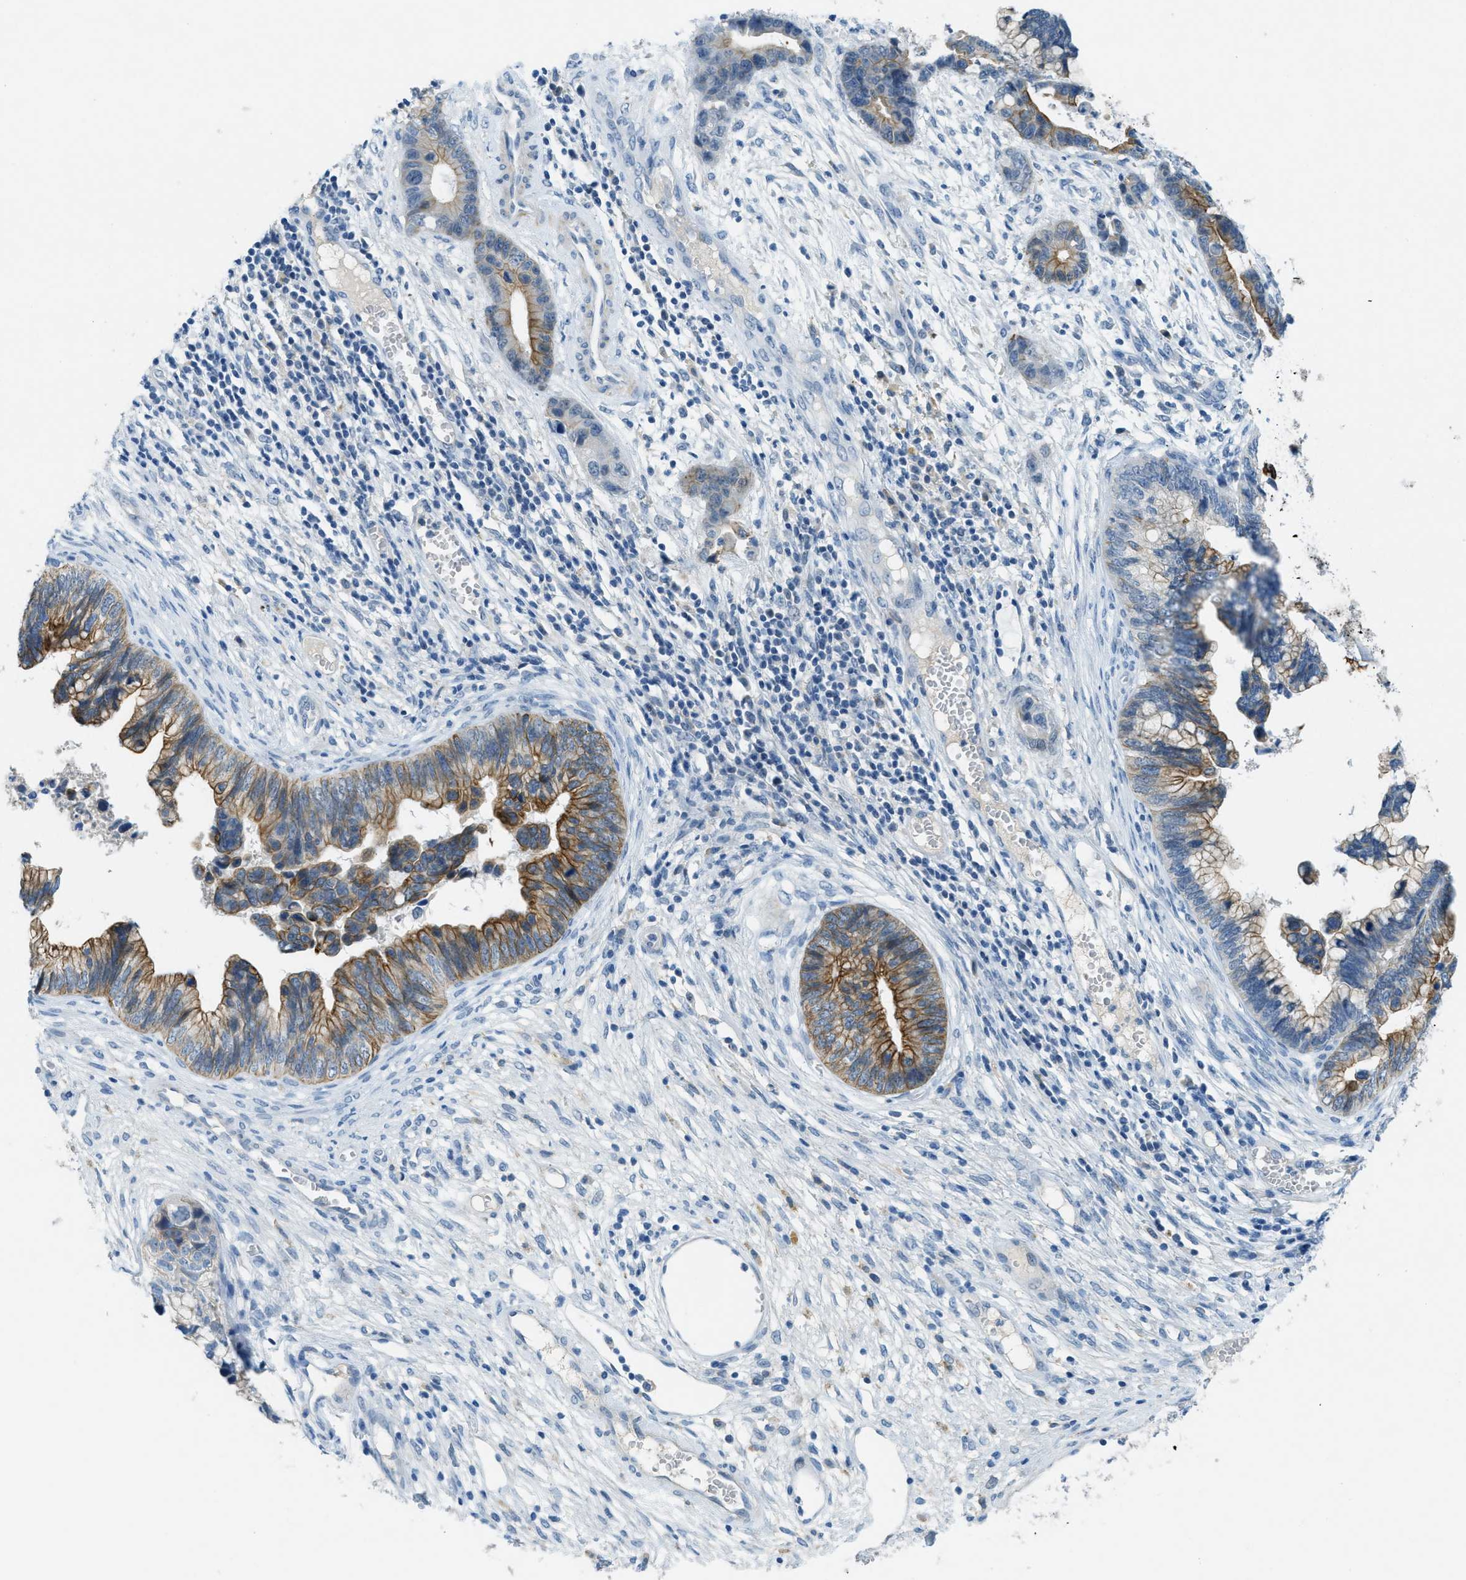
{"staining": {"intensity": "moderate", "quantity": "25%-75%", "location": "cytoplasmic/membranous"}, "tissue": "cervical cancer", "cell_type": "Tumor cells", "image_type": "cancer", "snomed": [{"axis": "morphology", "description": "Adenocarcinoma, NOS"}, {"axis": "topography", "description": "Cervix"}], "caption": "About 25%-75% of tumor cells in human adenocarcinoma (cervical) demonstrate moderate cytoplasmic/membranous protein expression as visualized by brown immunohistochemical staining.", "gene": "KLHL8", "patient": {"sex": "female", "age": 44}}